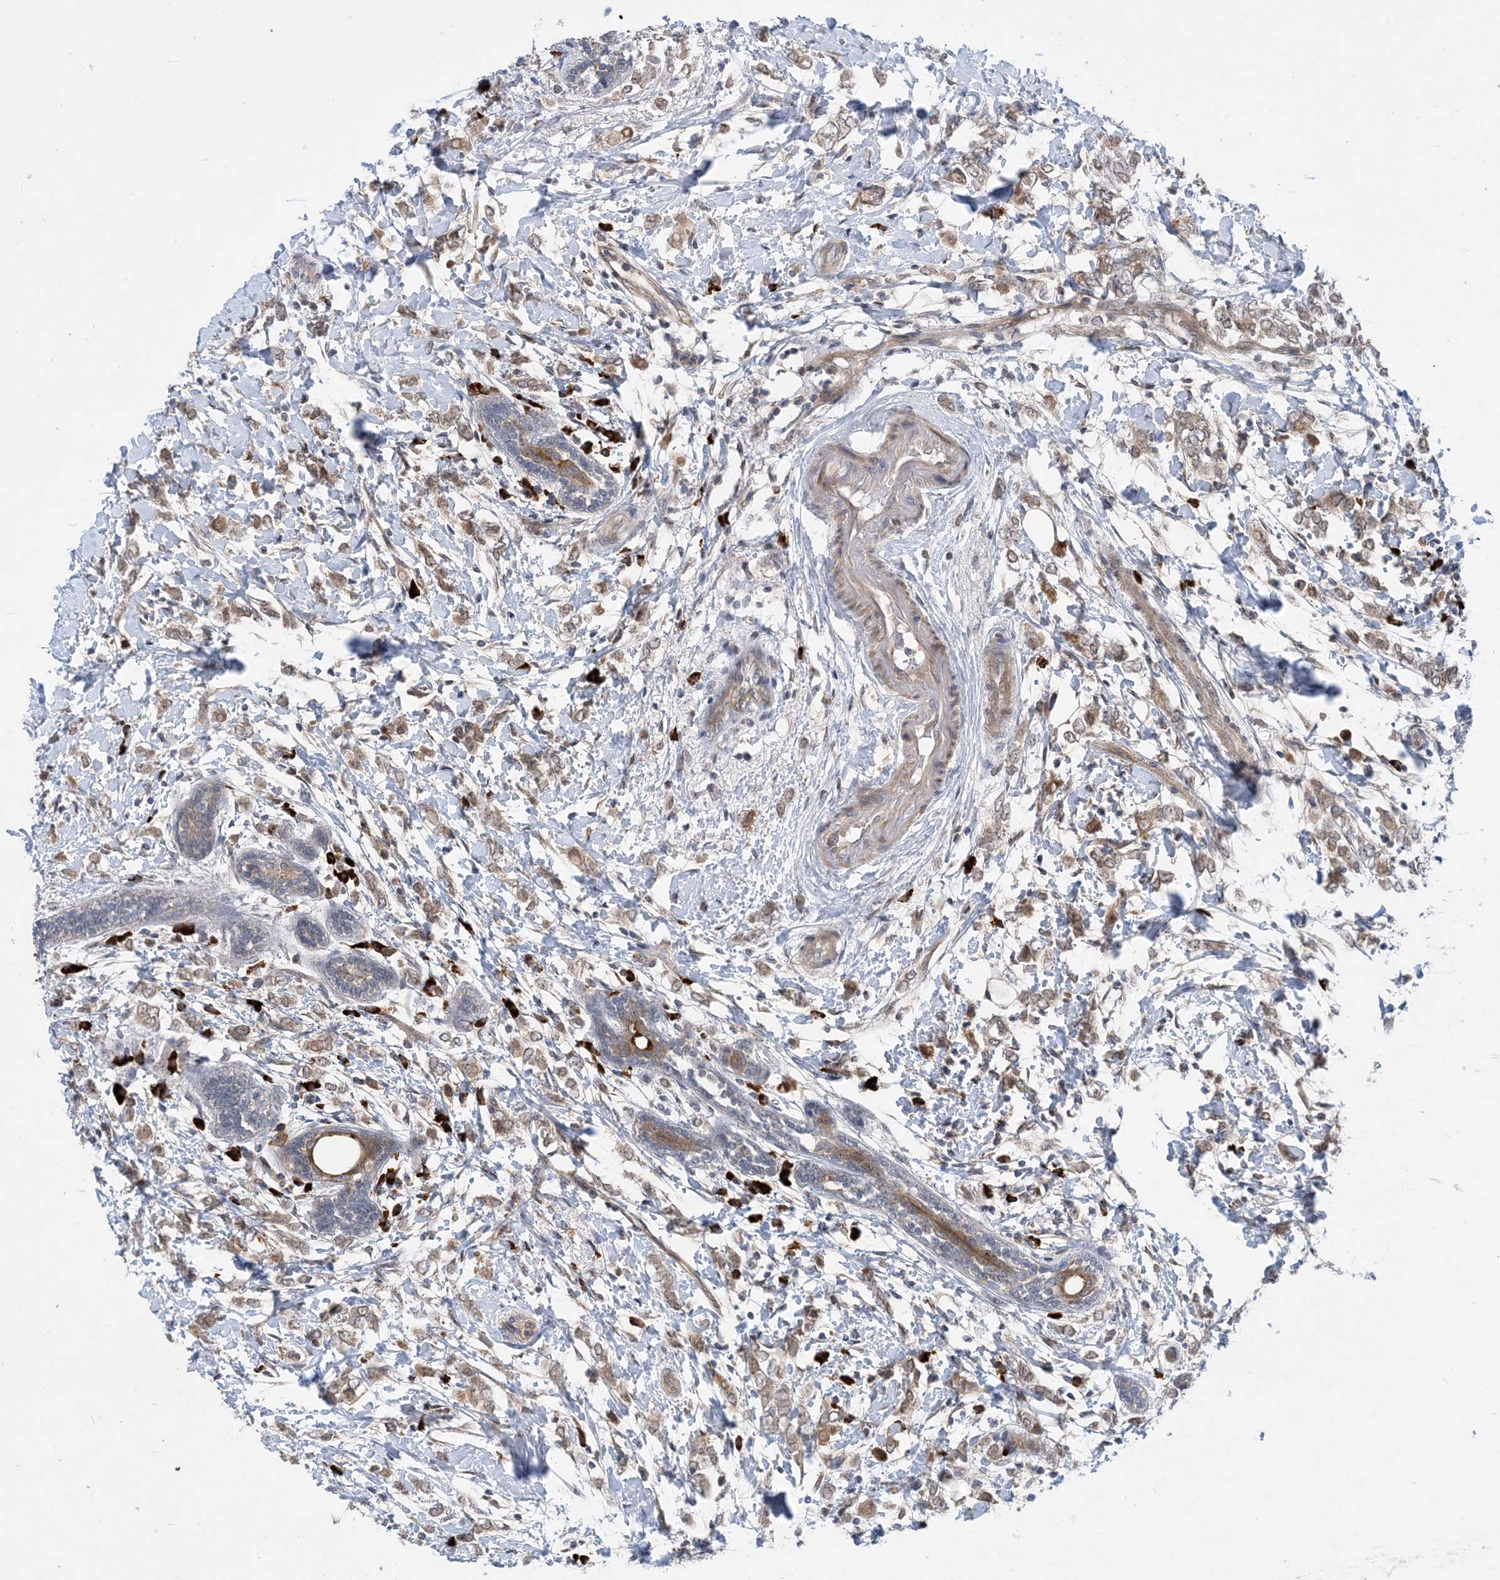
{"staining": {"intensity": "weak", "quantity": ">75%", "location": "cytoplasmic/membranous,nuclear"}, "tissue": "breast cancer", "cell_type": "Tumor cells", "image_type": "cancer", "snomed": [{"axis": "morphology", "description": "Normal tissue, NOS"}, {"axis": "morphology", "description": "Lobular carcinoma"}, {"axis": "topography", "description": "Breast"}], "caption": "This image reveals immunohistochemistry (IHC) staining of lobular carcinoma (breast), with low weak cytoplasmic/membranous and nuclear expression in about >75% of tumor cells.", "gene": "PHOSPHO2", "patient": {"sex": "female", "age": 47}}